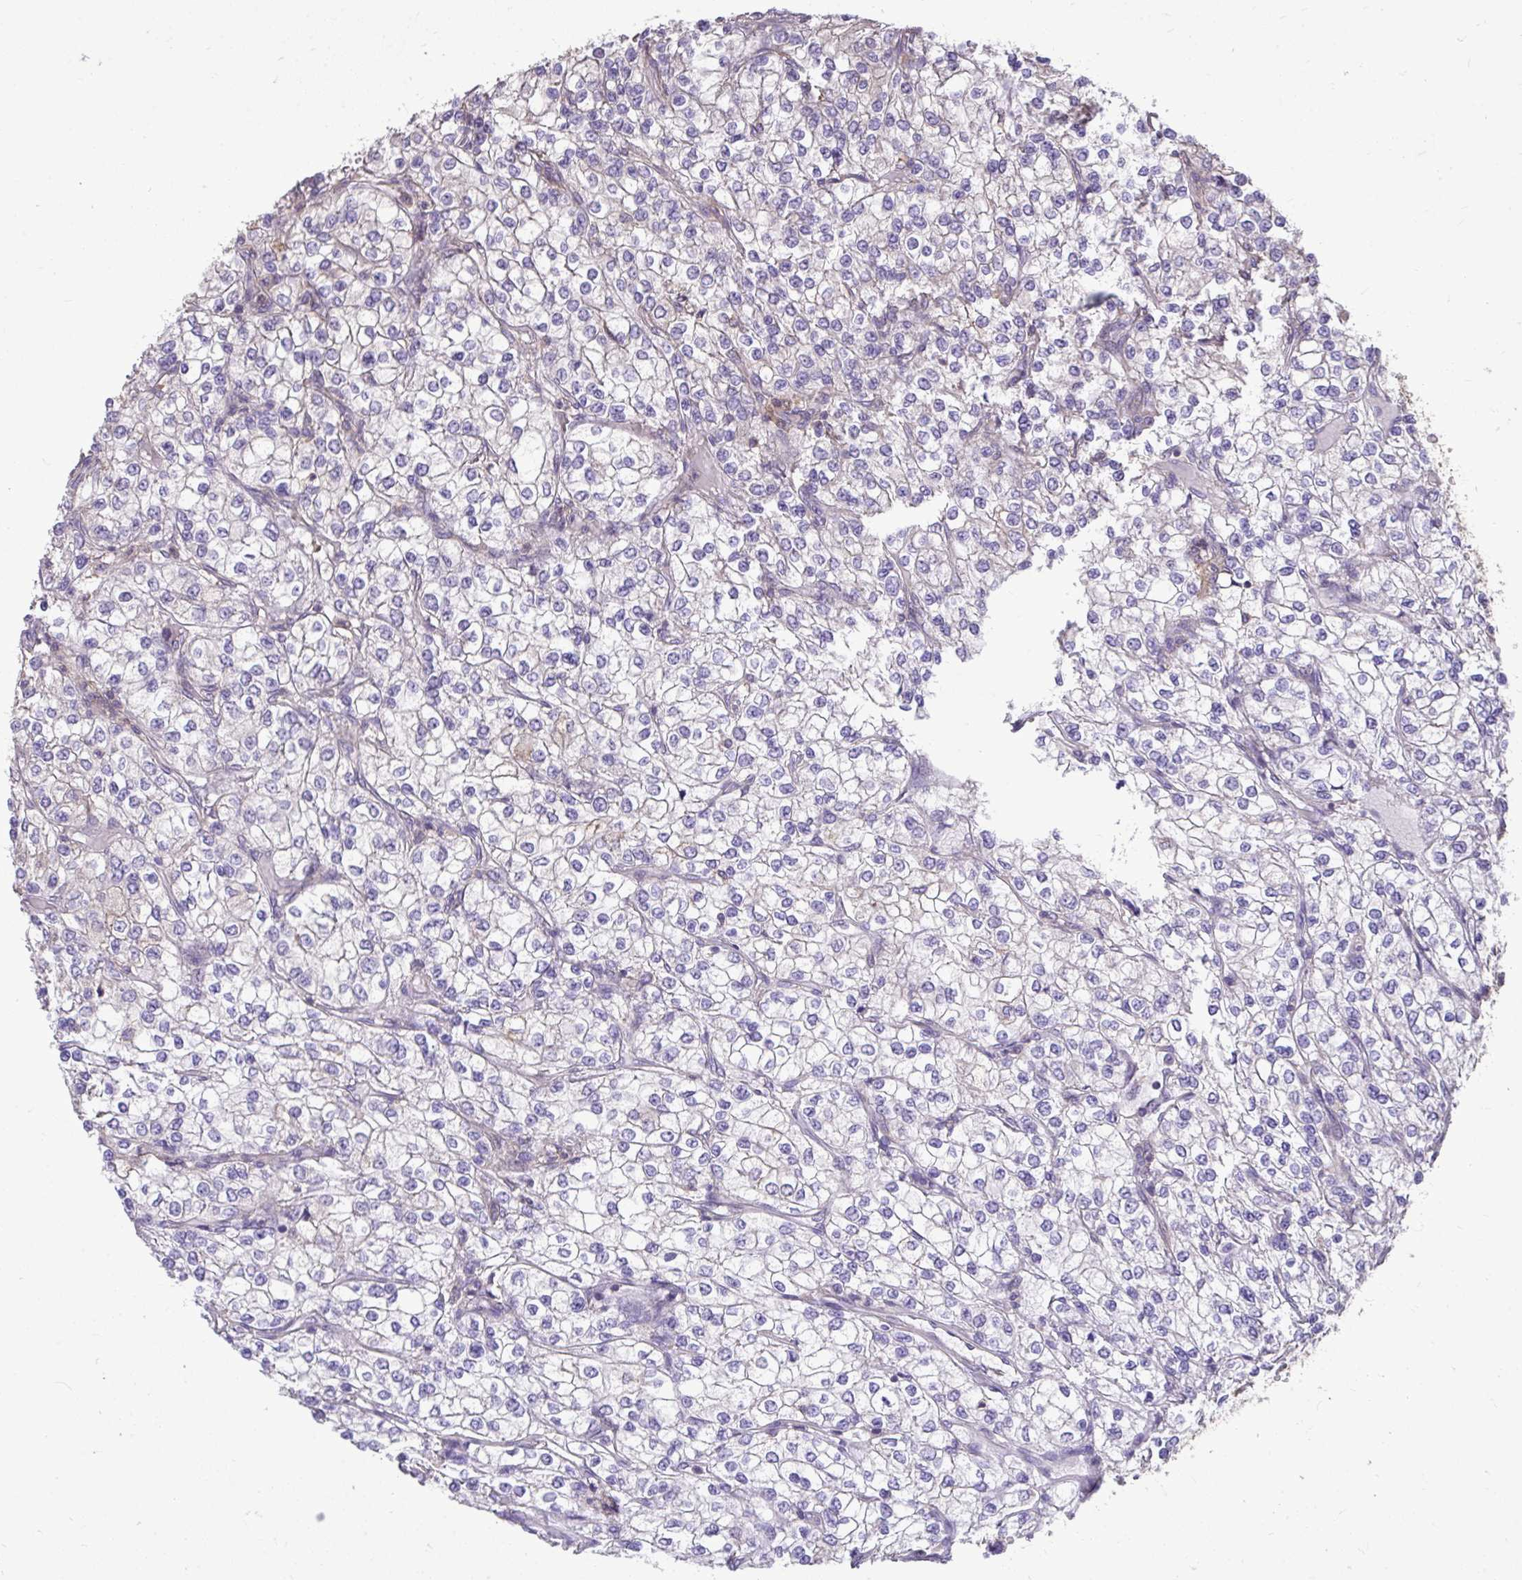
{"staining": {"intensity": "negative", "quantity": "none", "location": "none"}, "tissue": "renal cancer", "cell_type": "Tumor cells", "image_type": "cancer", "snomed": [{"axis": "morphology", "description": "Adenocarcinoma, NOS"}, {"axis": "topography", "description": "Kidney"}], "caption": "Tumor cells are negative for brown protein staining in renal cancer.", "gene": "IGFL2", "patient": {"sex": "male", "age": 80}}